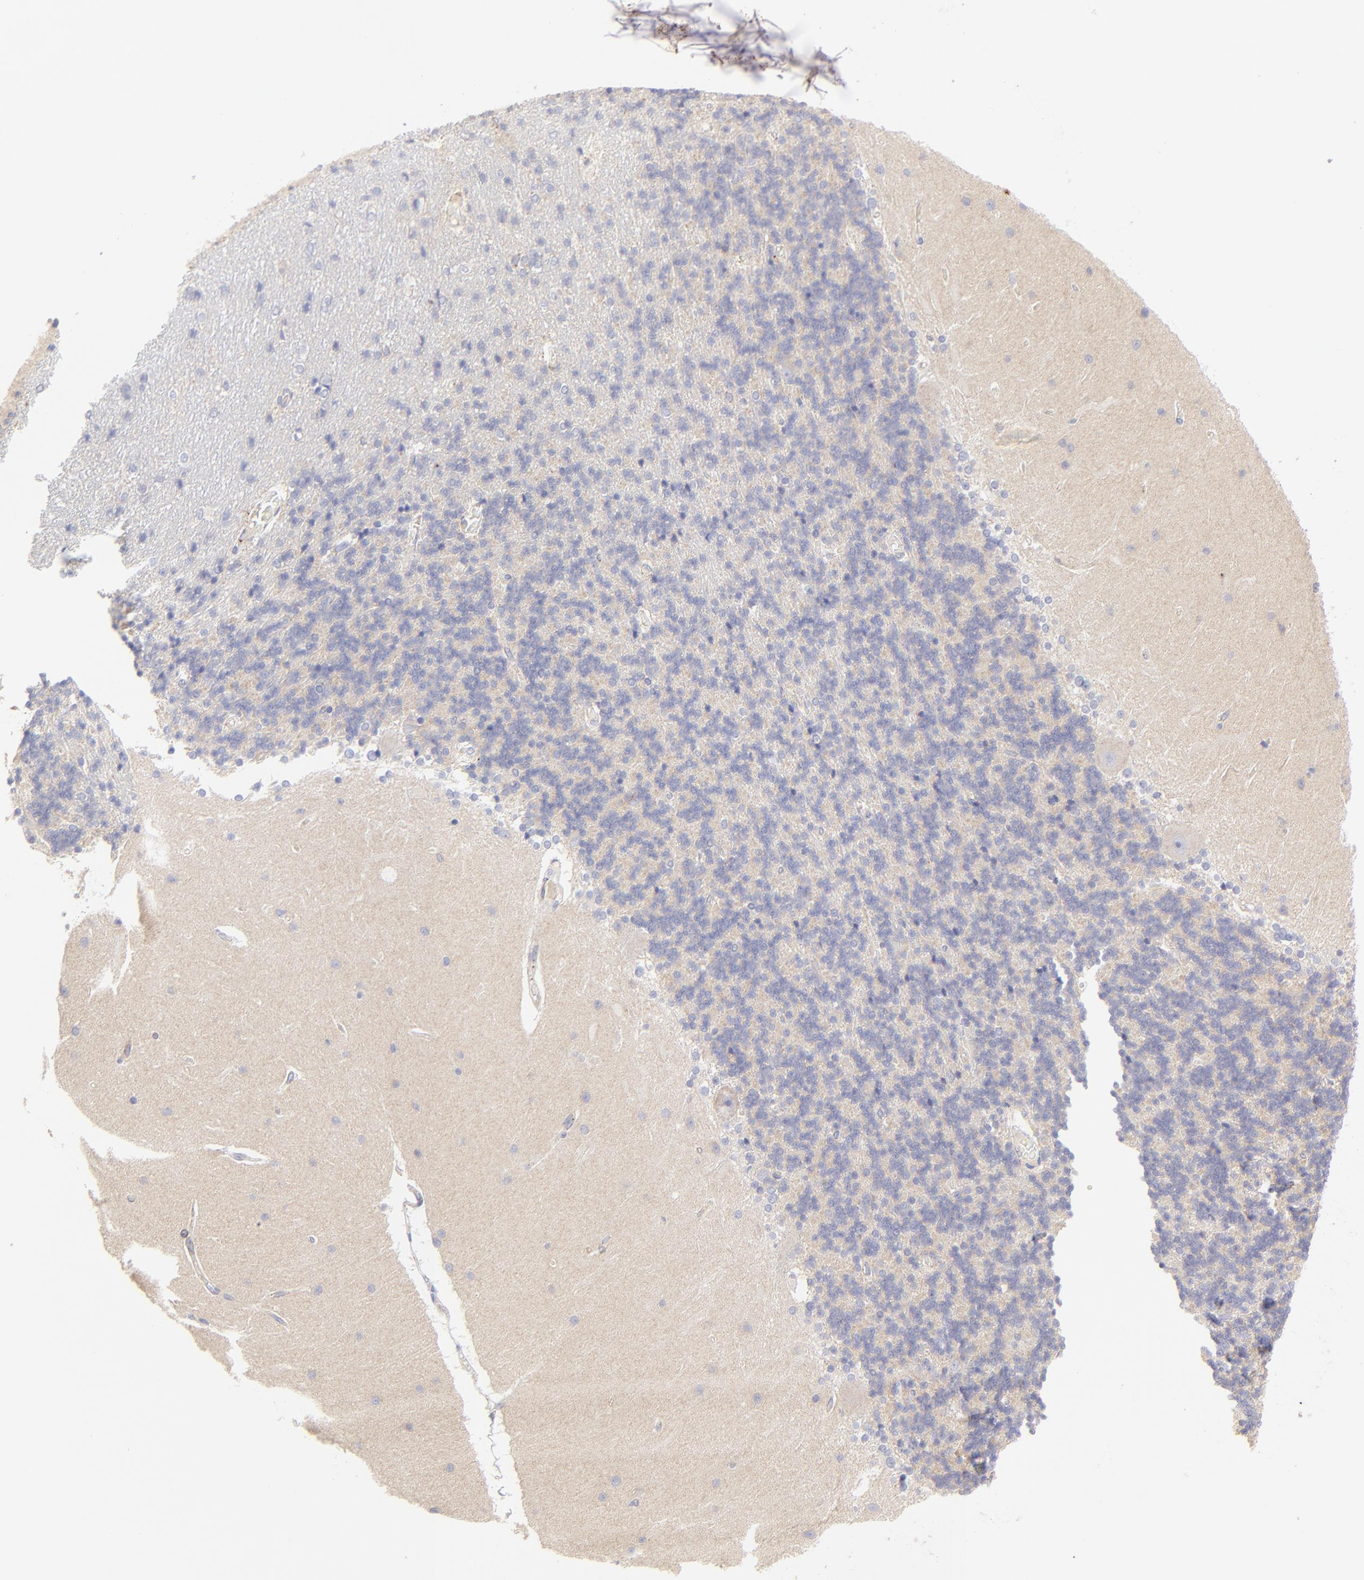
{"staining": {"intensity": "moderate", "quantity": "25%-75%", "location": "cytoplasmic/membranous"}, "tissue": "cerebellum", "cell_type": "Cells in granular layer", "image_type": "normal", "snomed": [{"axis": "morphology", "description": "Normal tissue, NOS"}, {"axis": "topography", "description": "Cerebellum"}], "caption": "An immunohistochemistry histopathology image of unremarkable tissue is shown. Protein staining in brown labels moderate cytoplasmic/membranous positivity in cerebellum within cells in granular layer. Using DAB (brown) and hematoxylin (blue) stains, captured at high magnification using brightfield microscopy.", "gene": "LHFPL1", "patient": {"sex": "female", "age": 54}}